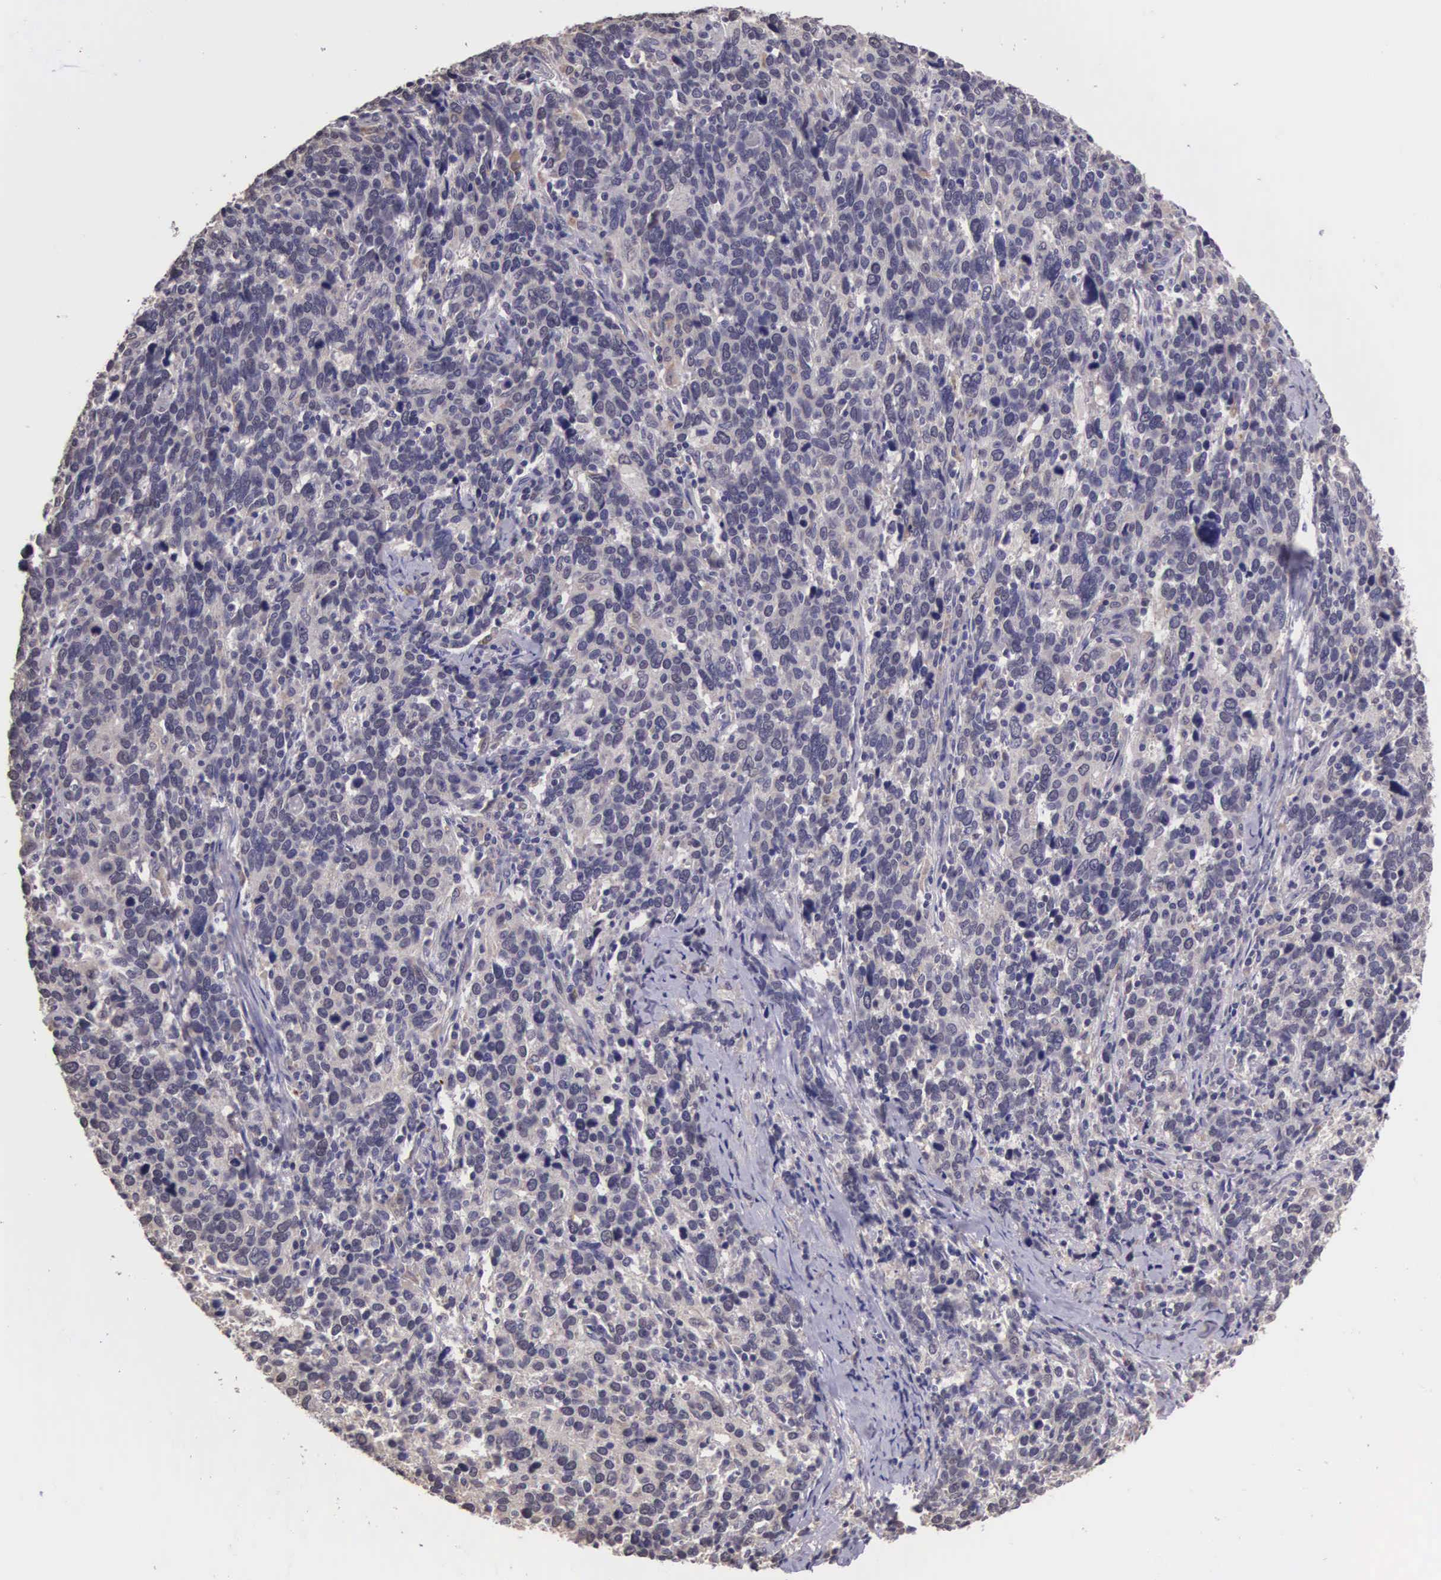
{"staining": {"intensity": "weak", "quantity": "<25%", "location": "nuclear"}, "tissue": "cervical cancer", "cell_type": "Tumor cells", "image_type": "cancer", "snomed": [{"axis": "morphology", "description": "Squamous cell carcinoma, NOS"}, {"axis": "topography", "description": "Cervix"}], "caption": "Tumor cells are negative for brown protein staining in squamous cell carcinoma (cervical).", "gene": "CDC45", "patient": {"sex": "female", "age": 41}}